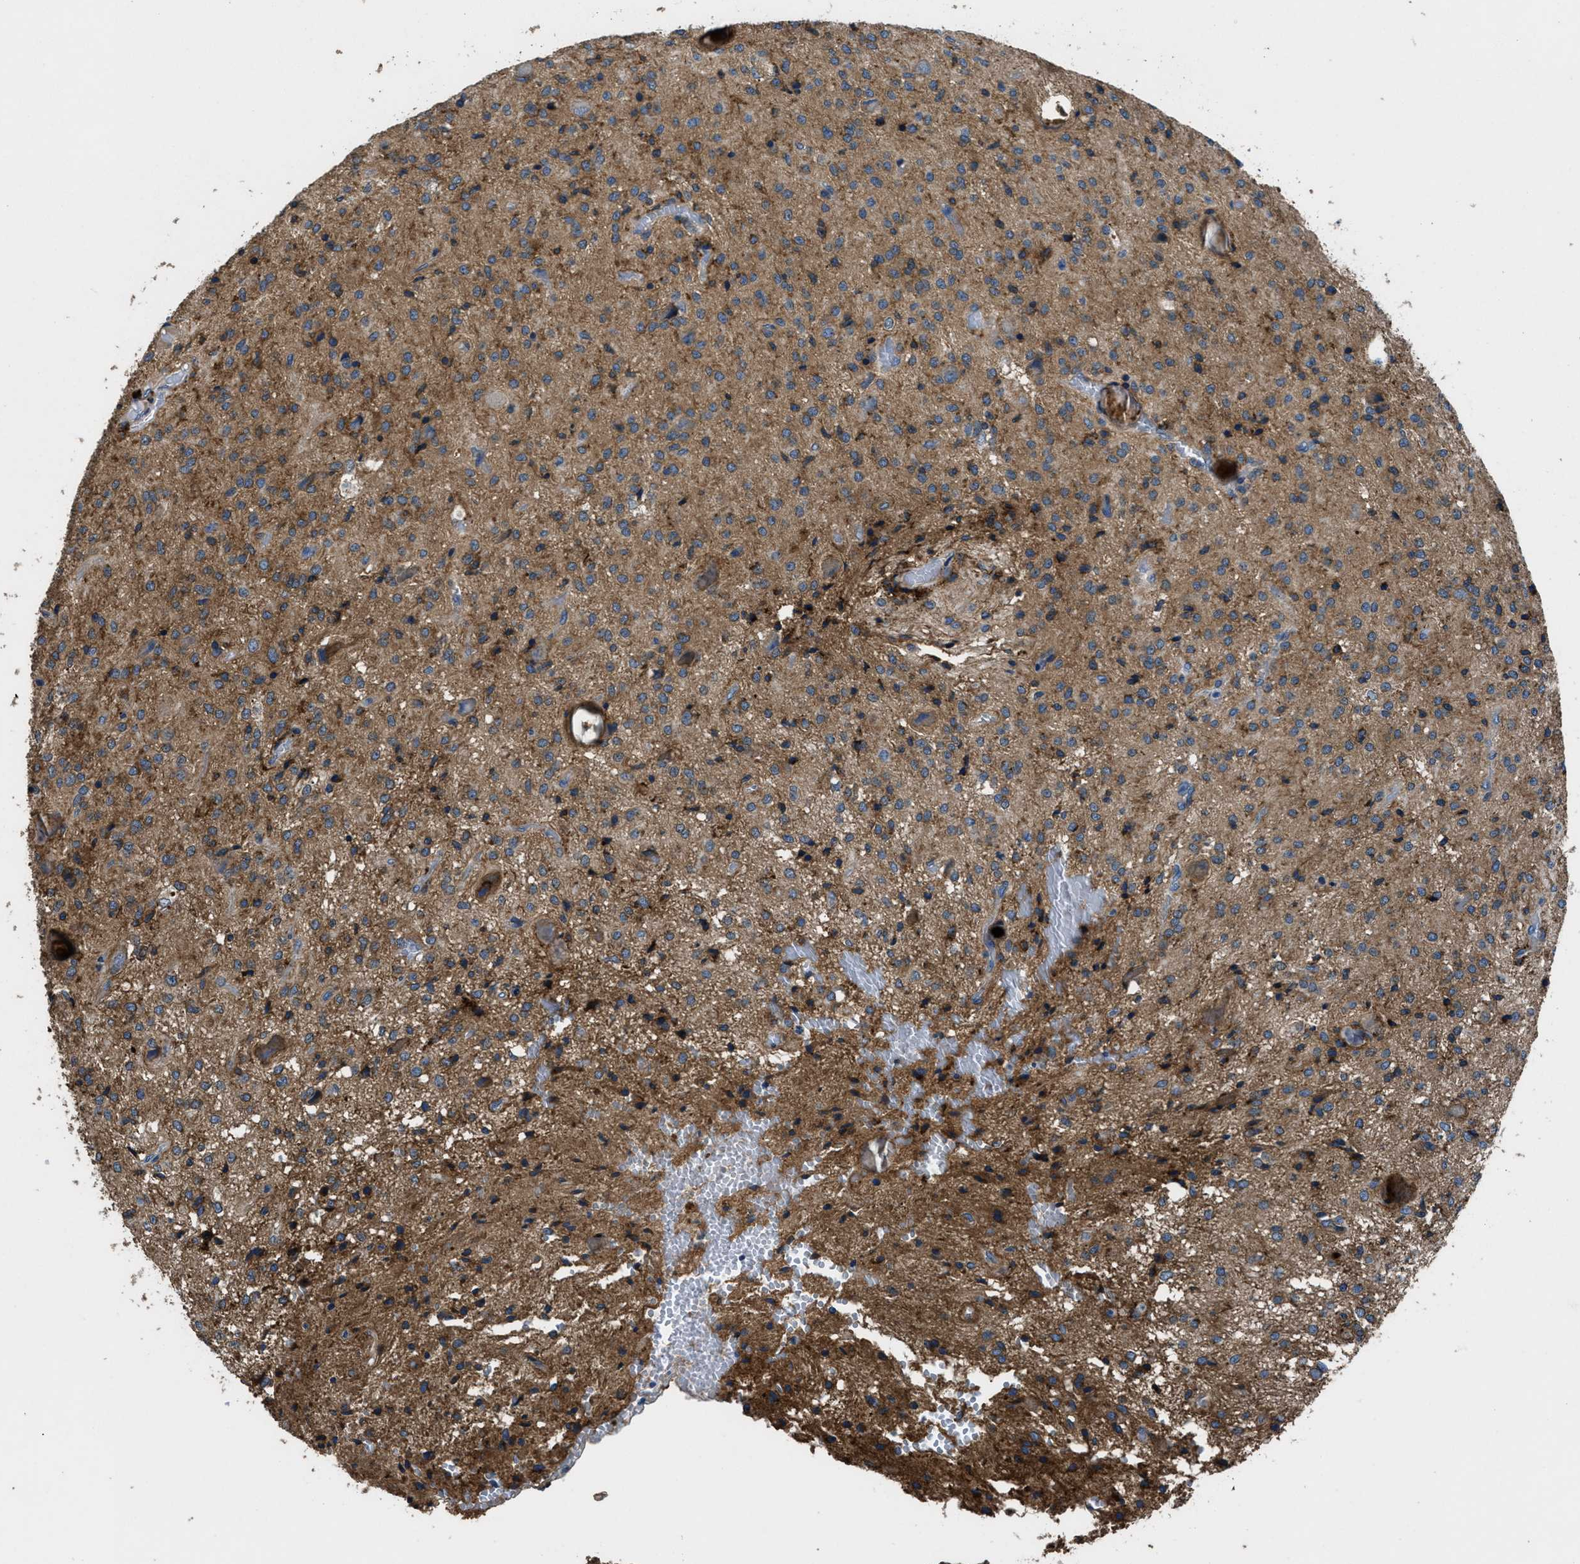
{"staining": {"intensity": "moderate", "quantity": ">75%", "location": "cytoplasmic/membranous"}, "tissue": "glioma", "cell_type": "Tumor cells", "image_type": "cancer", "snomed": [{"axis": "morphology", "description": "Glioma, malignant, High grade"}, {"axis": "topography", "description": "Brain"}], "caption": "Moderate cytoplasmic/membranous protein expression is identified in about >75% of tumor cells in glioma.", "gene": "CD276", "patient": {"sex": "female", "age": 59}}